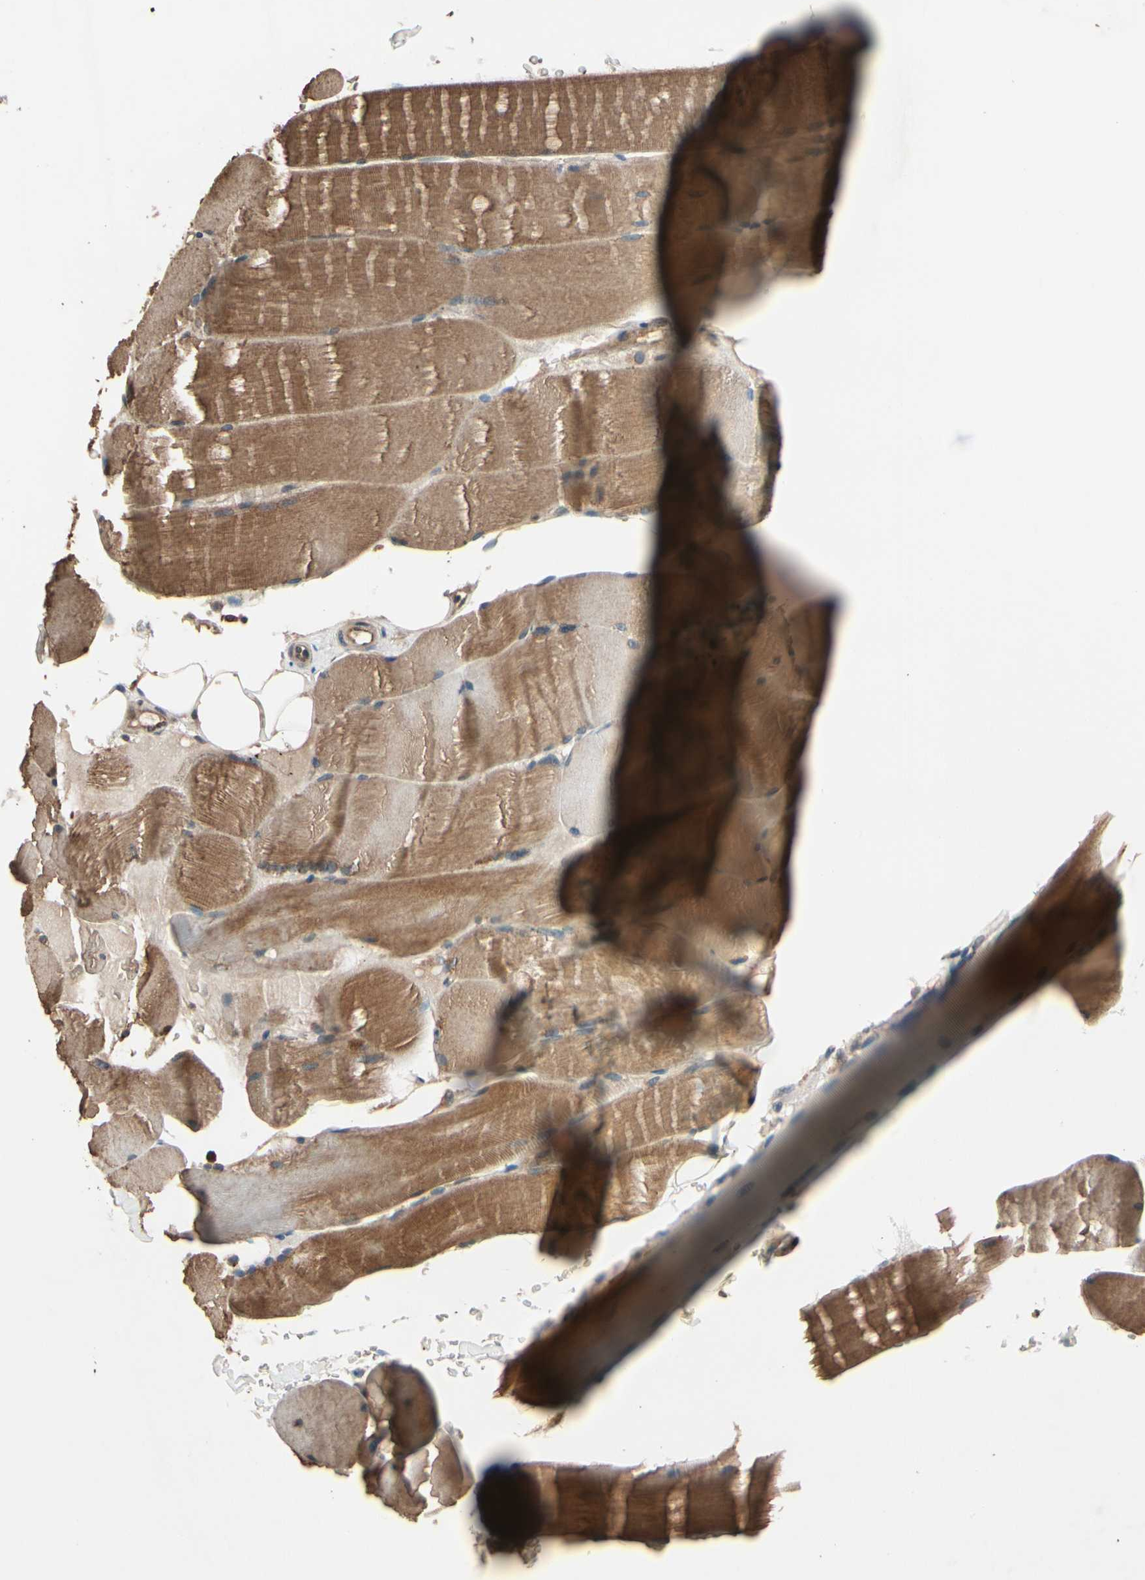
{"staining": {"intensity": "moderate", "quantity": ">75%", "location": "cytoplasmic/membranous"}, "tissue": "skeletal muscle", "cell_type": "Myocytes", "image_type": "normal", "snomed": [{"axis": "morphology", "description": "Normal tissue, NOS"}, {"axis": "topography", "description": "Skin"}, {"axis": "topography", "description": "Skeletal muscle"}], "caption": "Immunohistochemical staining of benign skeletal muscle reveals moderate cytoplasmic/membranous protein staining in about >75% of myocytes.", "gene": "PNPLA7", "patient": {"sex": "male", "age": 83}}